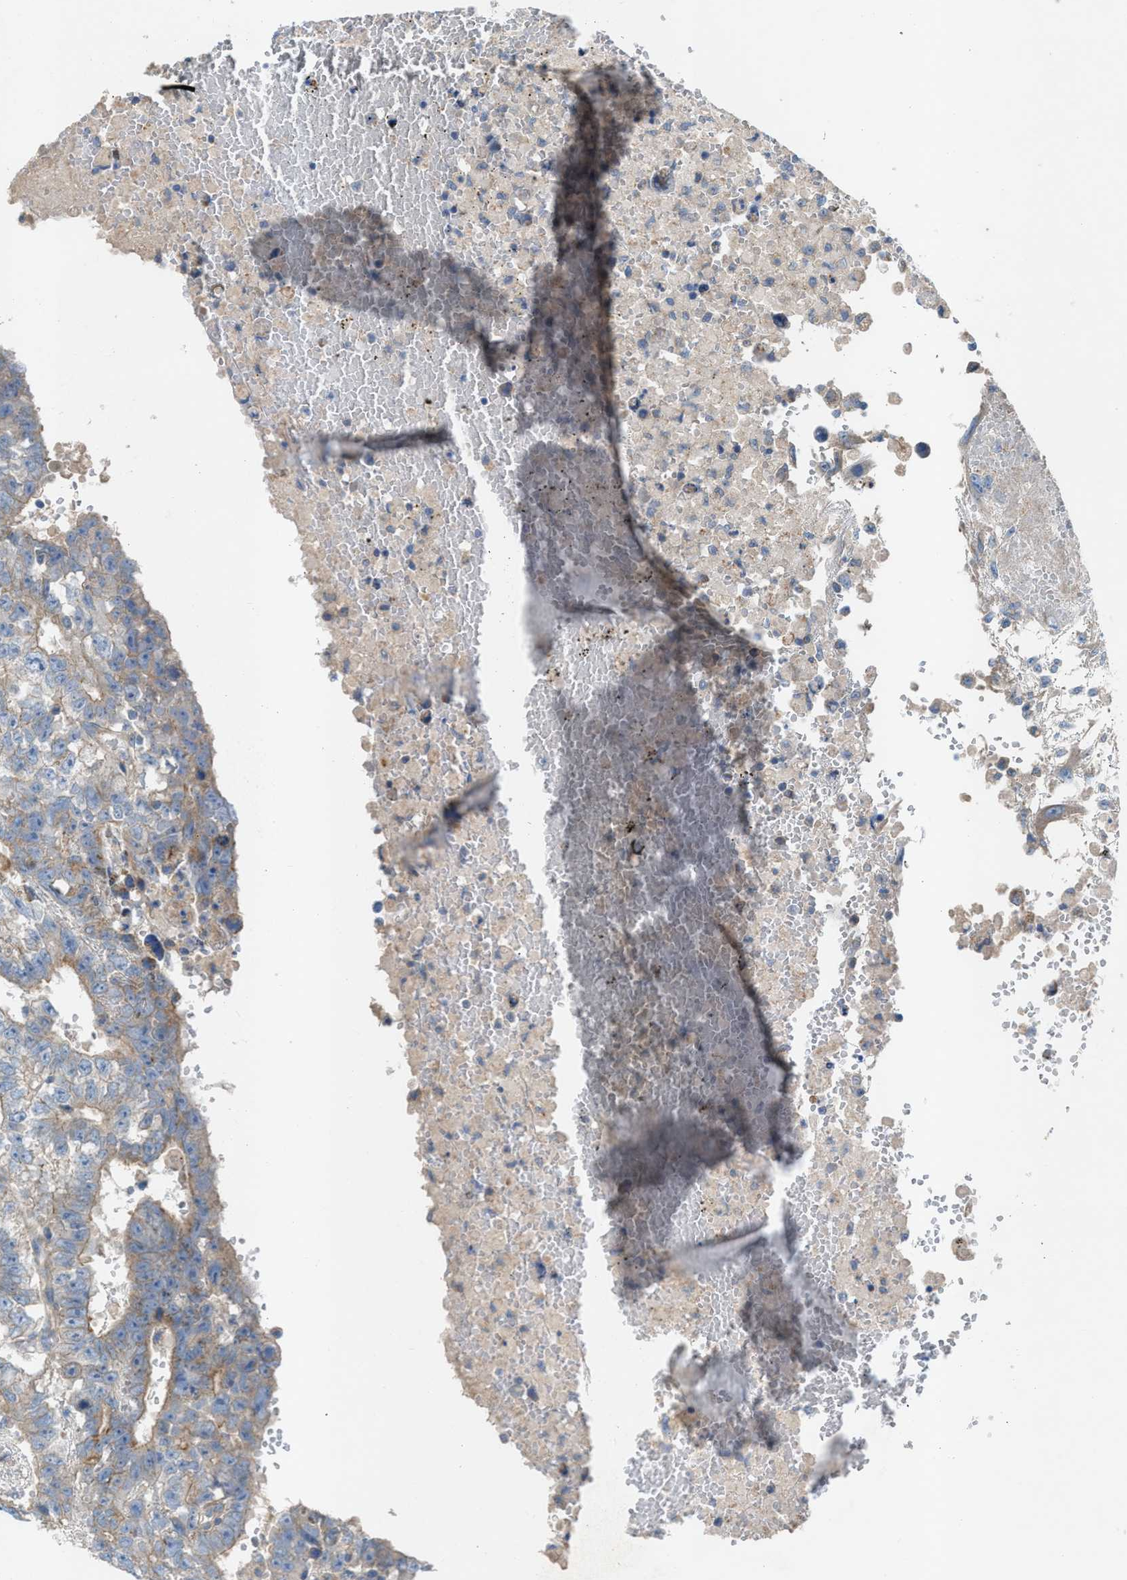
{"staining": {"intensity": "weak", "quantity": "<25%", "location": "cytoplasmic/membranous"}, "tissue": "testis cancer", "cell_type": "Tumor cells", "image_type": "cancer", "snomed": [{"axis": "morphology", "description": "Carcinoma, Embryonal, NOS"}, {"axis": "topography", "description": "Testis"}], "caption": "There is no significant staining in tumor cells of testis cancer (embryonal carcinoma).", "gene": "AOAH", "patient": {"sex": "male", "age": 25}}